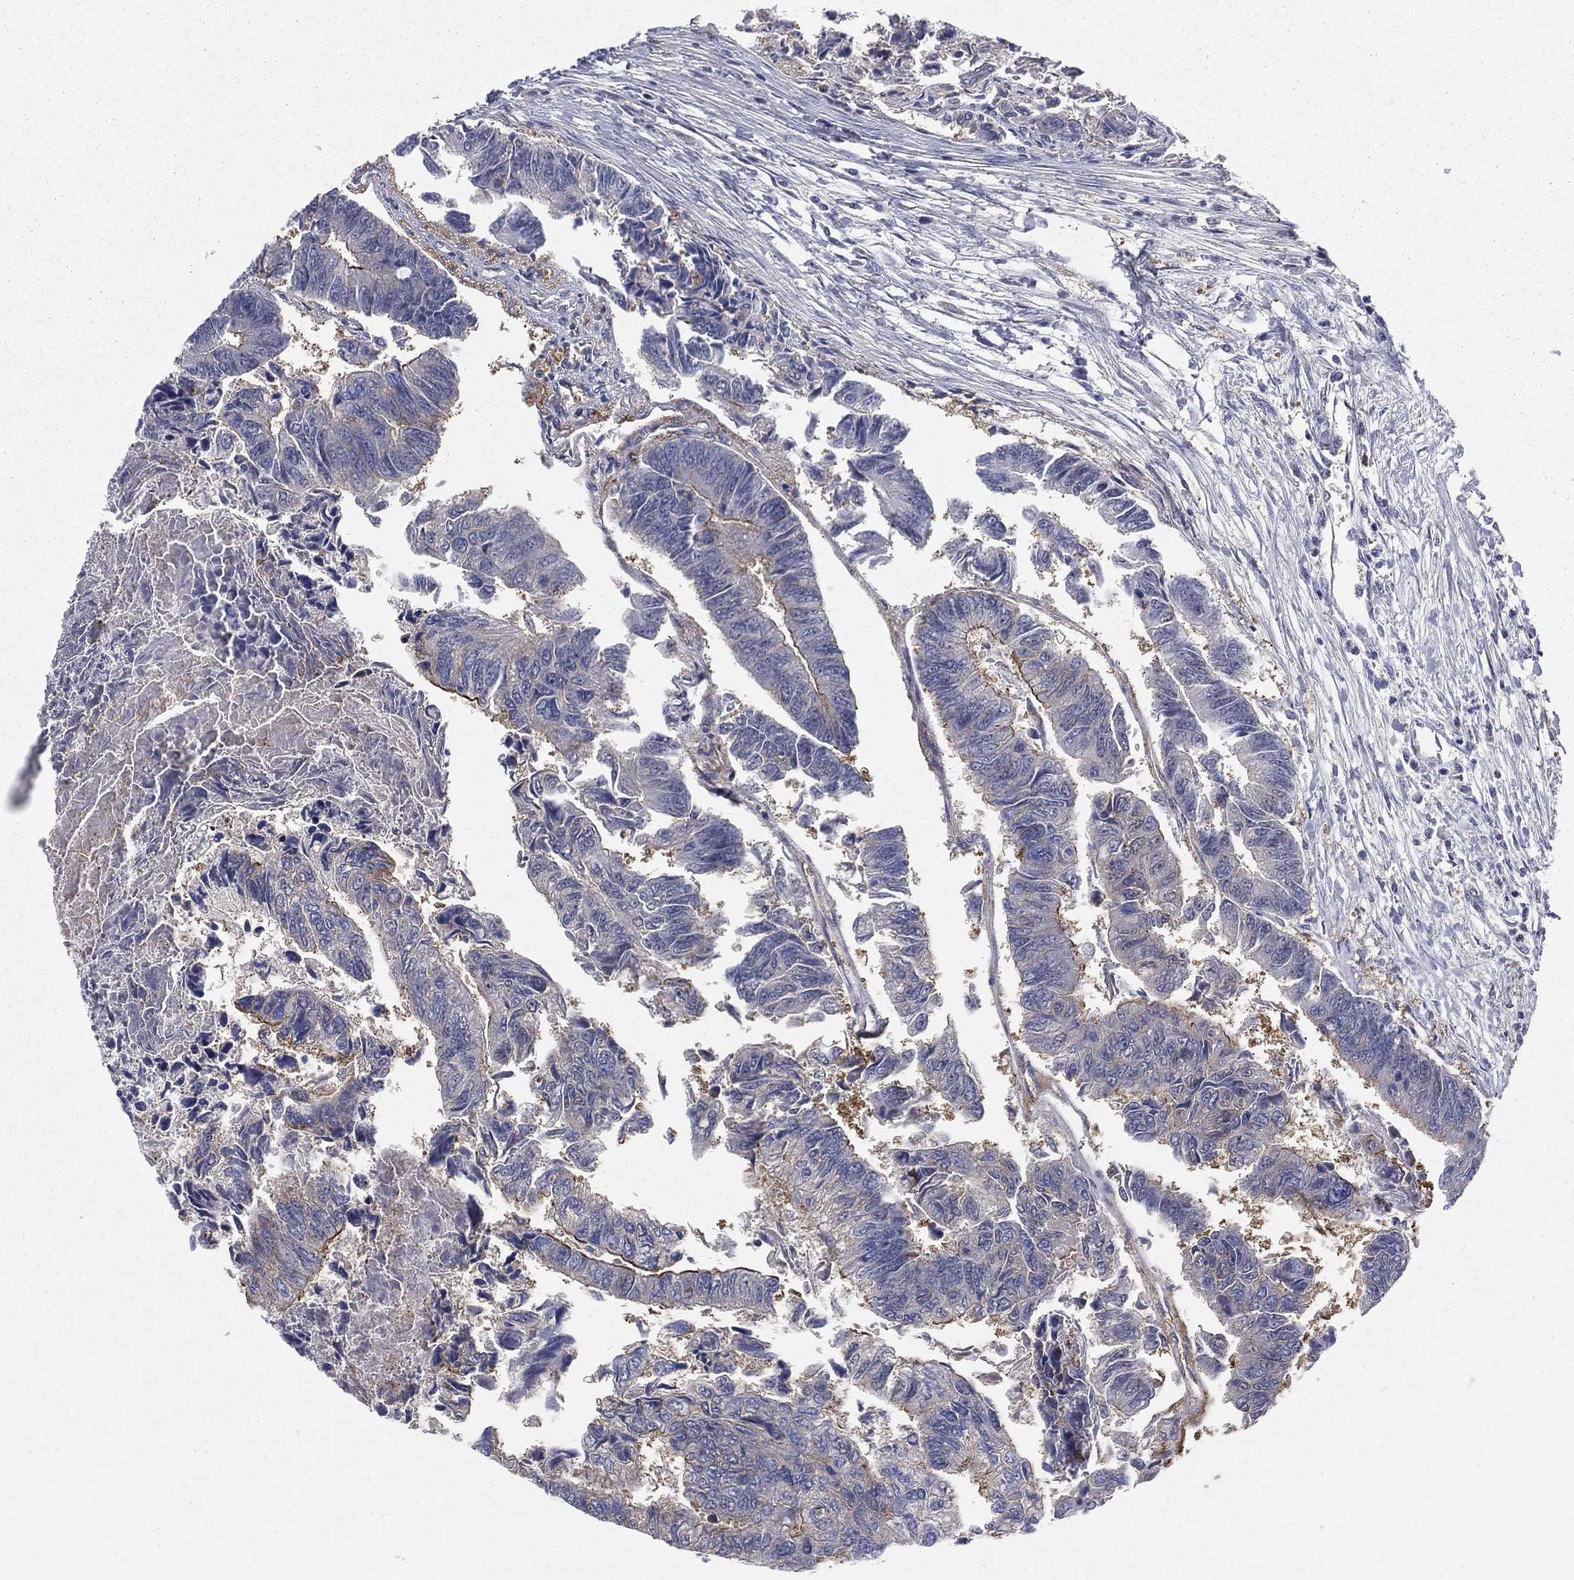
{"staining": {"intensity": "negative", "quantity": "none", "location": "none"}, "tissue": "colorectal cancer", "cell_type": "Tumor cells", "image_type": "cancer", "snomed": [{"axis": "morphology", "description": "Adenocarcinoma, NOS"}, {"axis": "topography", "description": "Colon"}], "caption": "High magnification brightfield microscopy of colorectal cancer (adenocarcinoma) stained with DAB (brown) and counterstained with hematoxylin (blue): tumor cells show no significant expression. (Brightfield microscopy of DAB (3,3'-diaminobenzidine) IHC at high magnification).", "gene": "TBC1D2", "patient": {"sex": "female", "age": 65}}